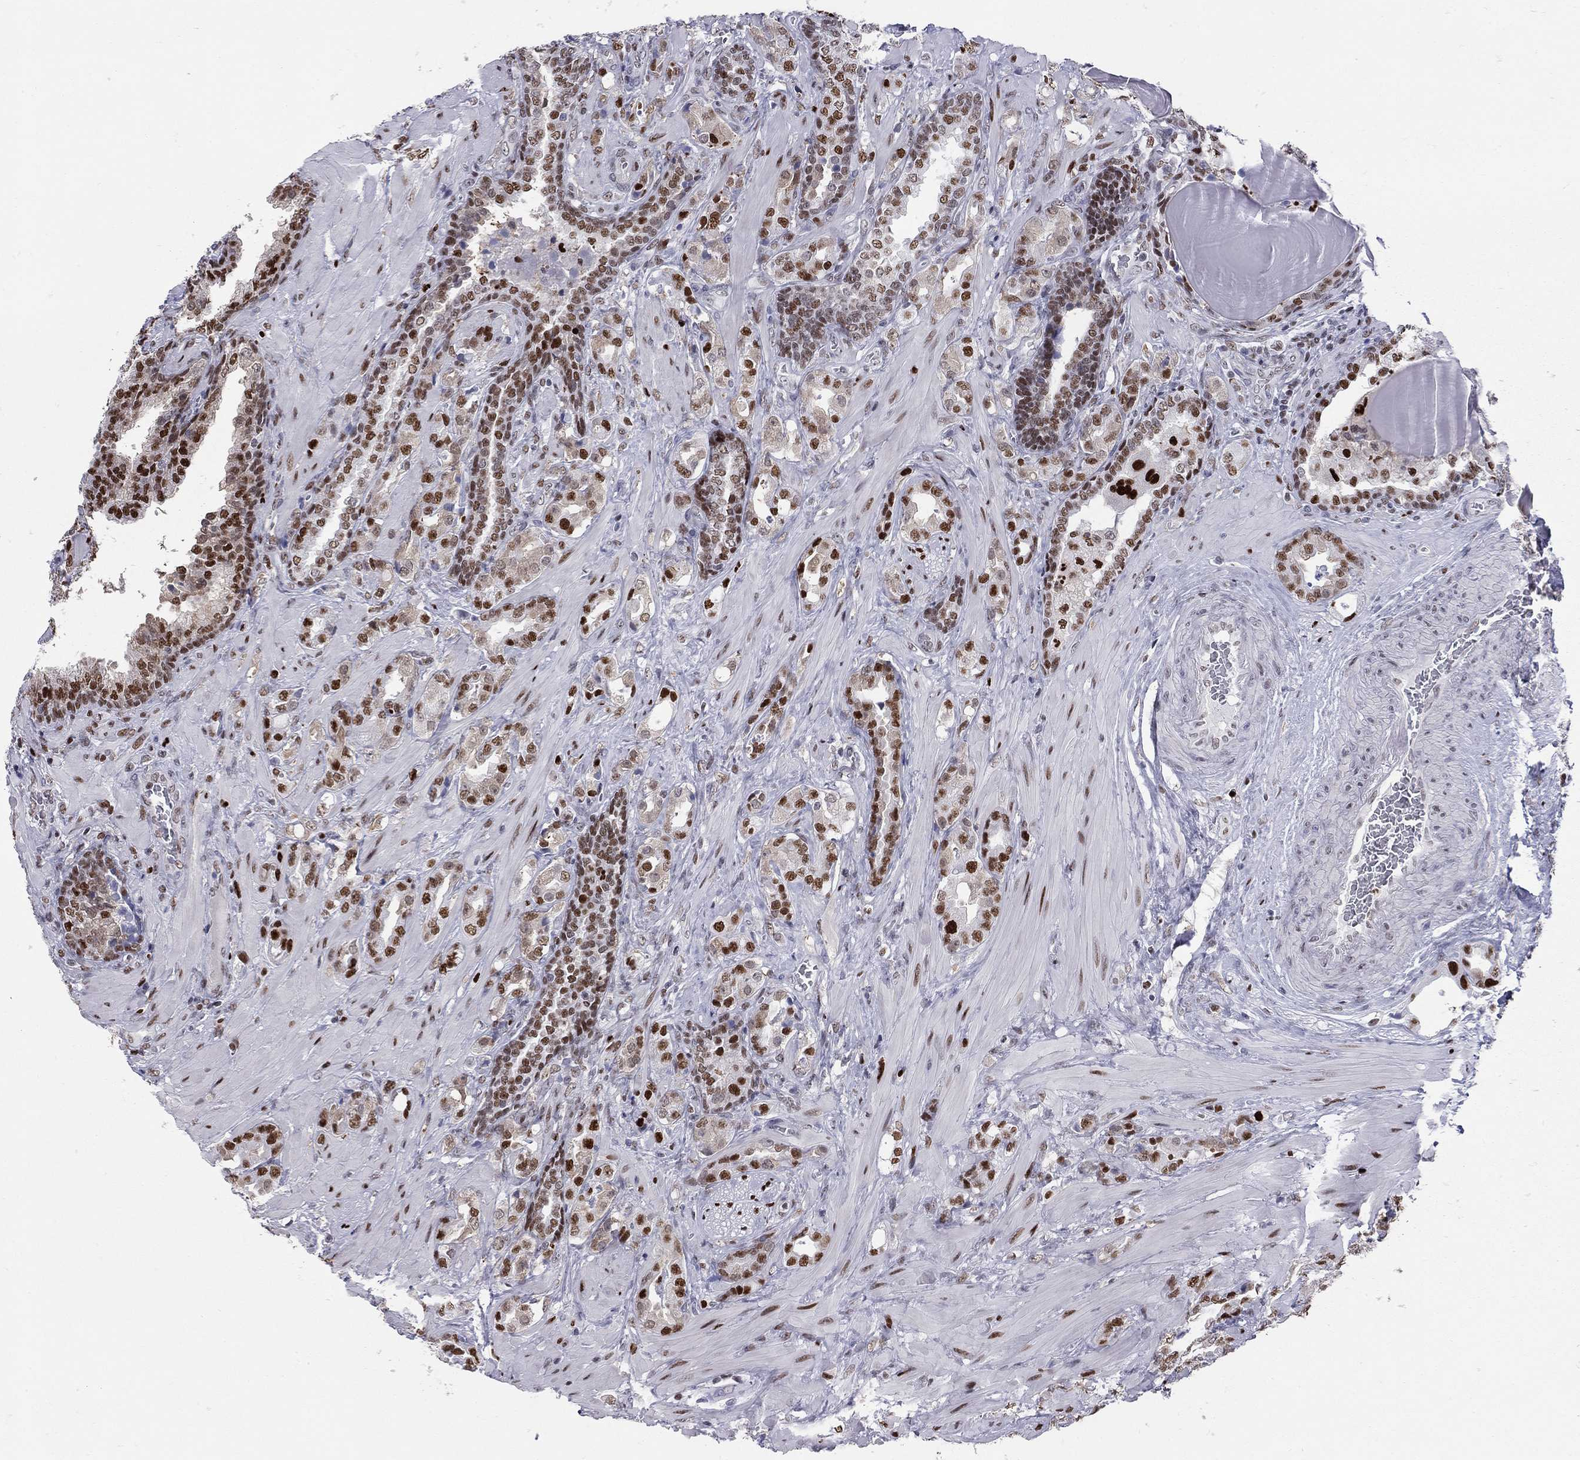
{"staining": {"intensity": "strong", "quantity": ">75%", "location": "nuclear"}, "tissue": "prostate cancer", "cell_type": "Tumor cells", "image_type": "cancer", "snomed": [{"axis": "morphology", "description": "Adenocarcinoma, NOS"}, {"axis": "topography", "description": "Prostate"}], "caption": "Protein analysis of adenocarcinoma (prostate) tissue demonstrates strong nuclear expression in about >75% of tumor cells.", "gene": "PCGF3", "patient": {"sex": "male", "age": 57}}